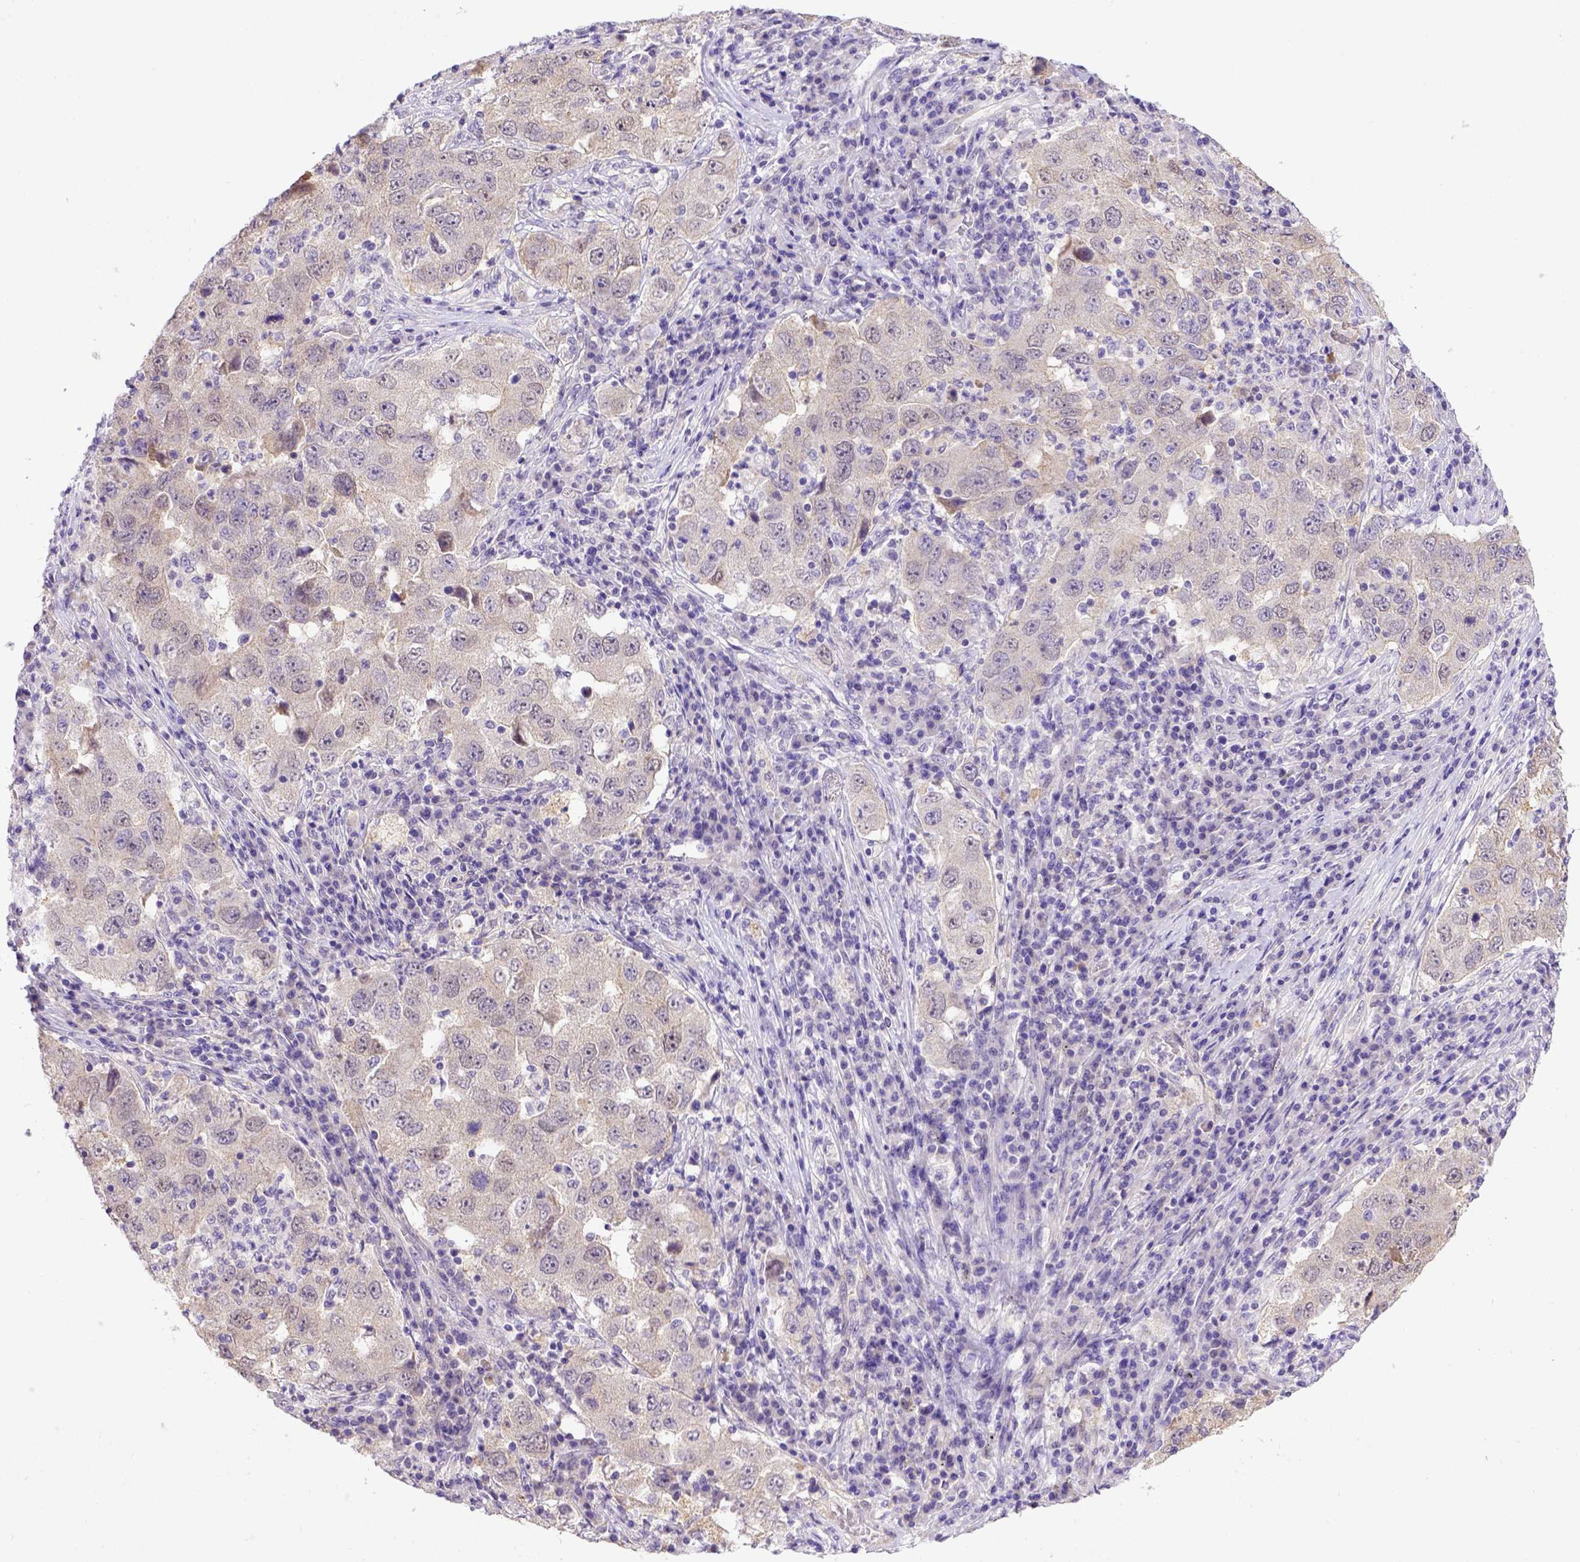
{"staining": {"intensity": "negative", "quantity": "none", "location": "none"}, "tissue": "lung cancer", "cell_type": "Tumor cells", "image_type": "cancer", "snomed": [{"axis": "morphology", "description": "Adenocarcinoma, NOS"}, {"axis": "topography", "description": "Lung"}], "caption": "Tumor cells show no significant protein staining in lung cancer (adenocarcinoma).", "gene": "BTN1A1", "patient": {"sex": "male", "age": 73}}